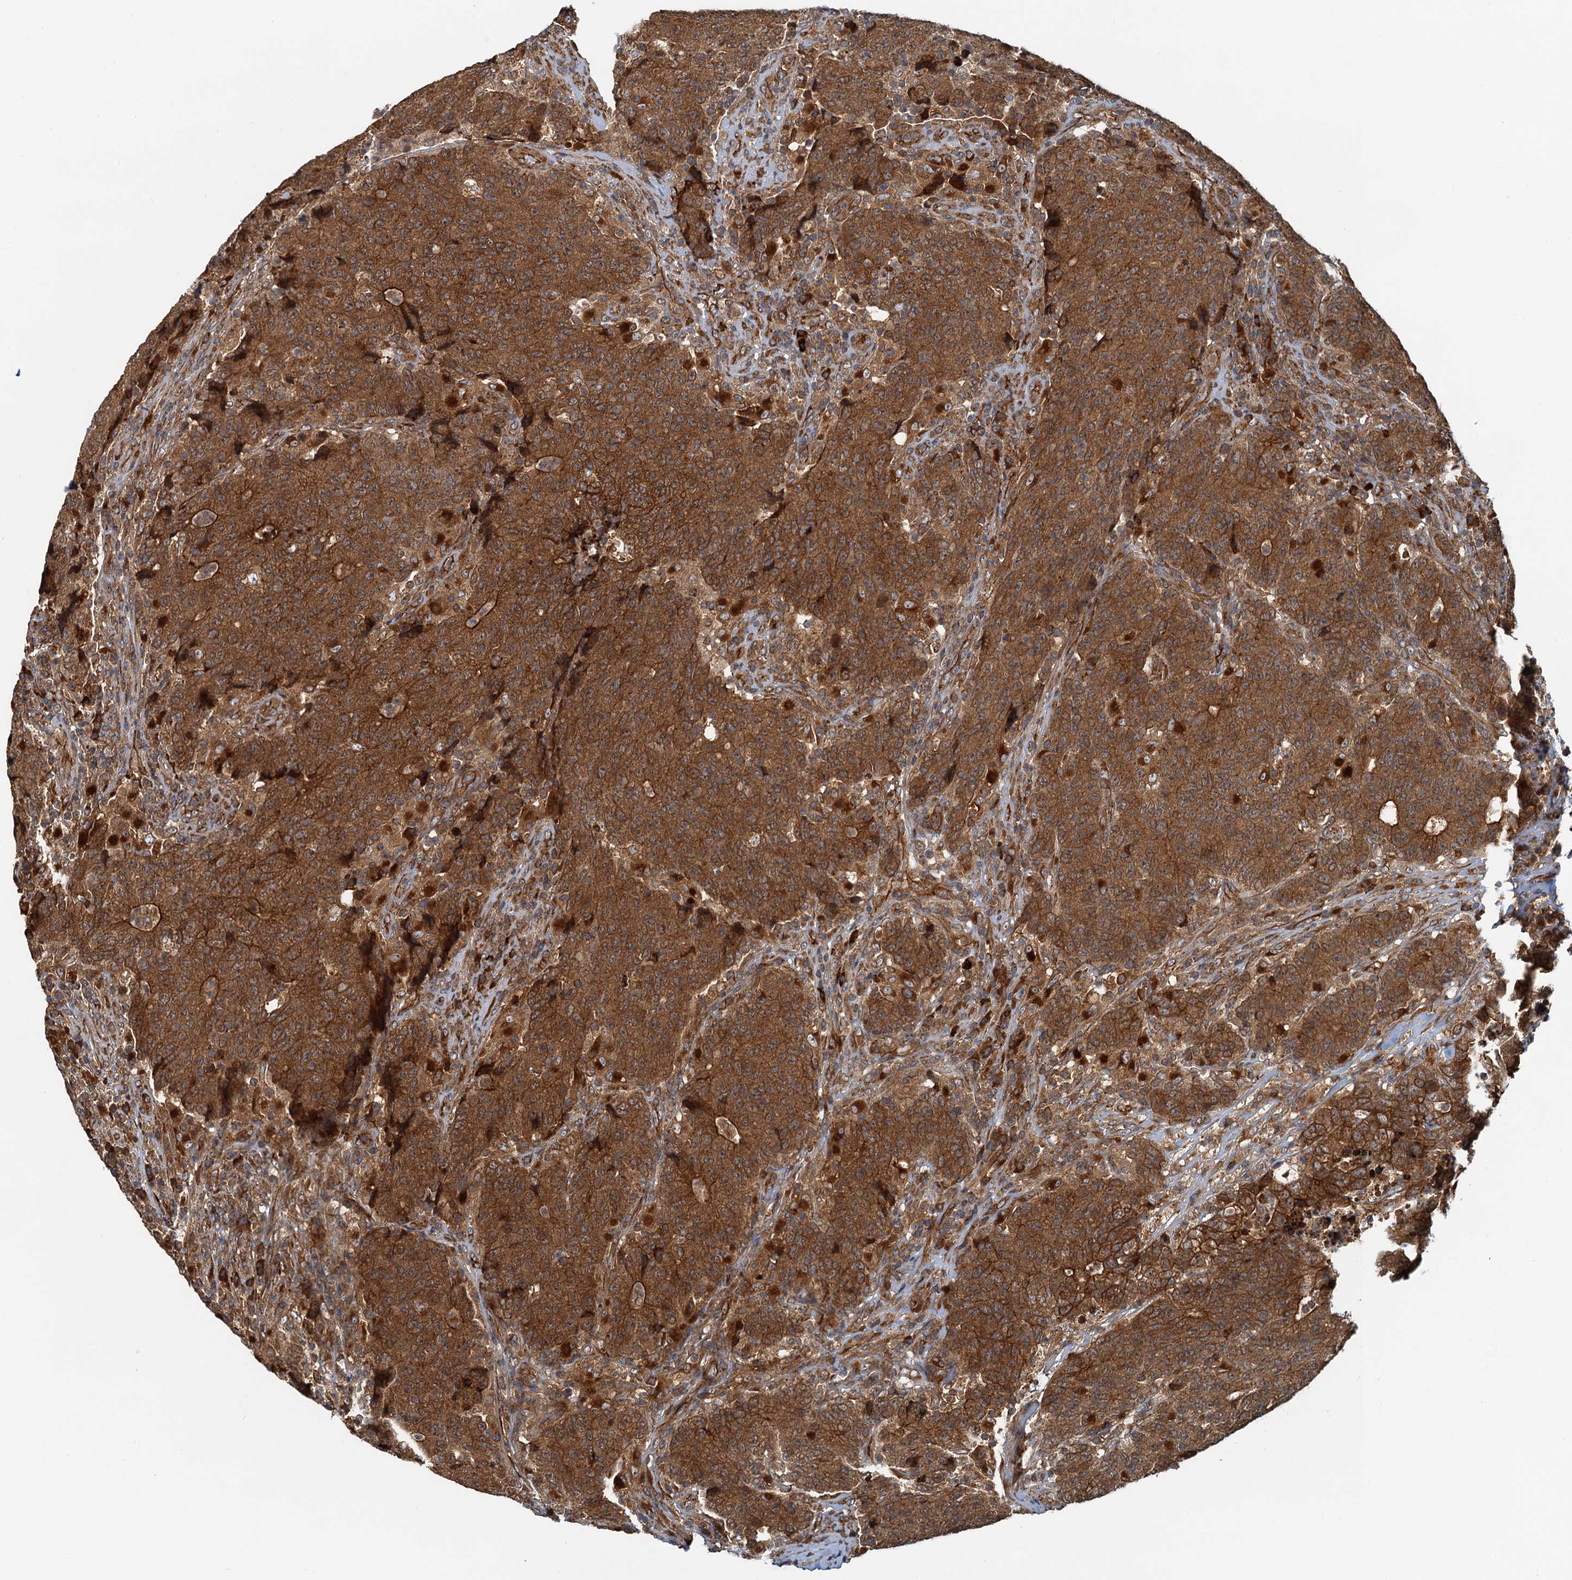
{"staining": {"intensity": "strong", "quantity": ">75%", "location": "cytoplasmic/membranous"}, "tissue": "colorectal cancer", "cell_type": "Tumor cells", "image_type": "cancer", "snomed": [{"axis": "morphology", "description": "Adenocarcinoma, NOS"}, {"axis": "topography", "description": "Colon"}], "caption": "Immunohistochemistry (DAB (3,3'-diaminobenzidine)) staining of colorectal adenocarcinoma exhibits strong cytoplasmic/membranous protein expression in approximately >75% of tumor cells. Nuclei are stained in blue.", "gene": "NIPAL3", "patient": {"sex": "female", "age": 75}}